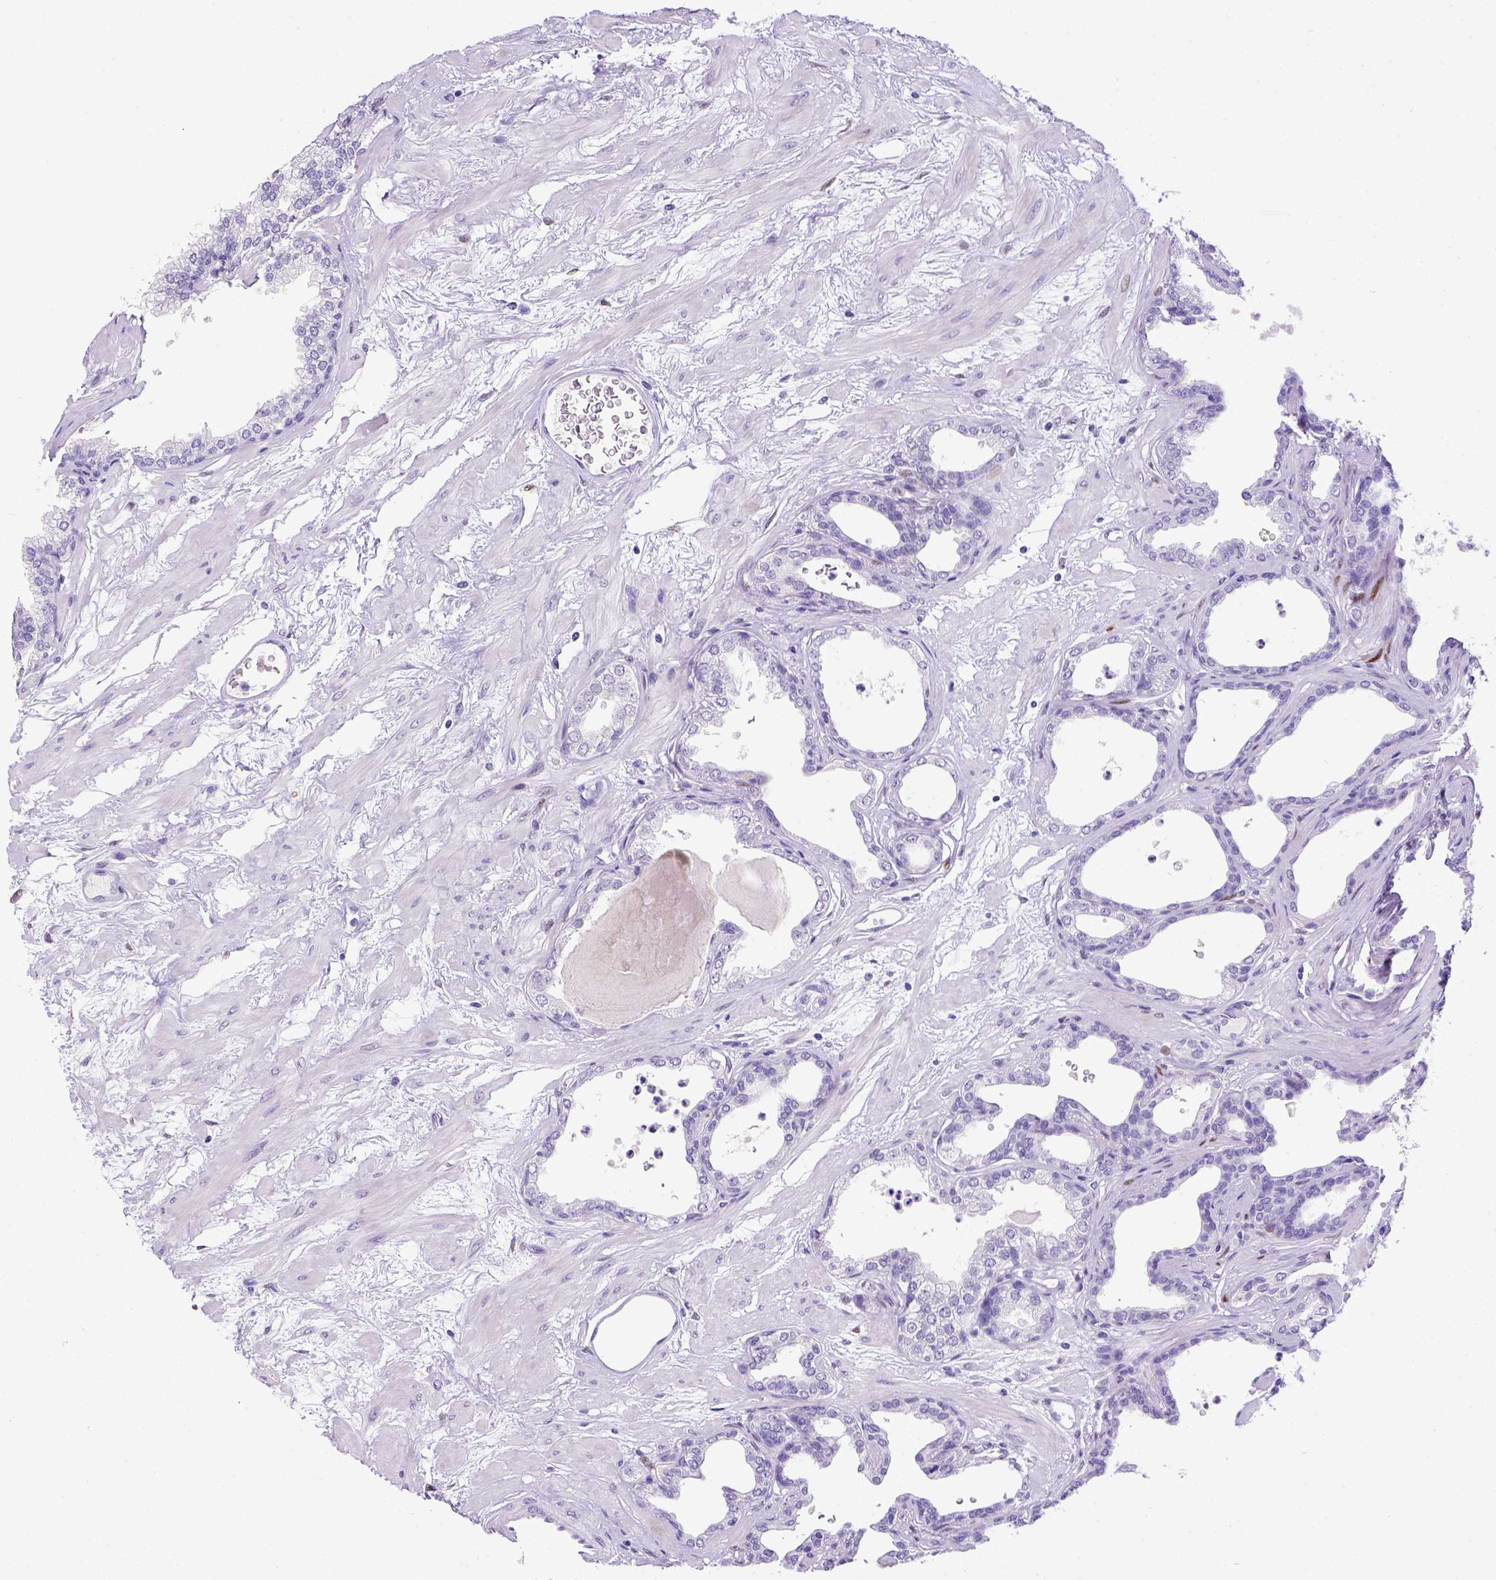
{"staining": {"intensity": "negative", "quantity": "none", "location": "none"}, "tissue": "prostate", "cell_type": "Glandular cells", "image_type": "normal", "snomed": [{"axis": "morphology", "description": "Normal tissue, NOS"}, {"axis": "topography", "description": "Prostate"}], "caption": "High power microscopy photomicrograph of an immunohistochemistry micrograph of normal prostate, revealing no significant expression in glandular cells. Nuclei are stained in blue.", "gene": "ESR1", "patient": {"sex": "male", "age": 37}}